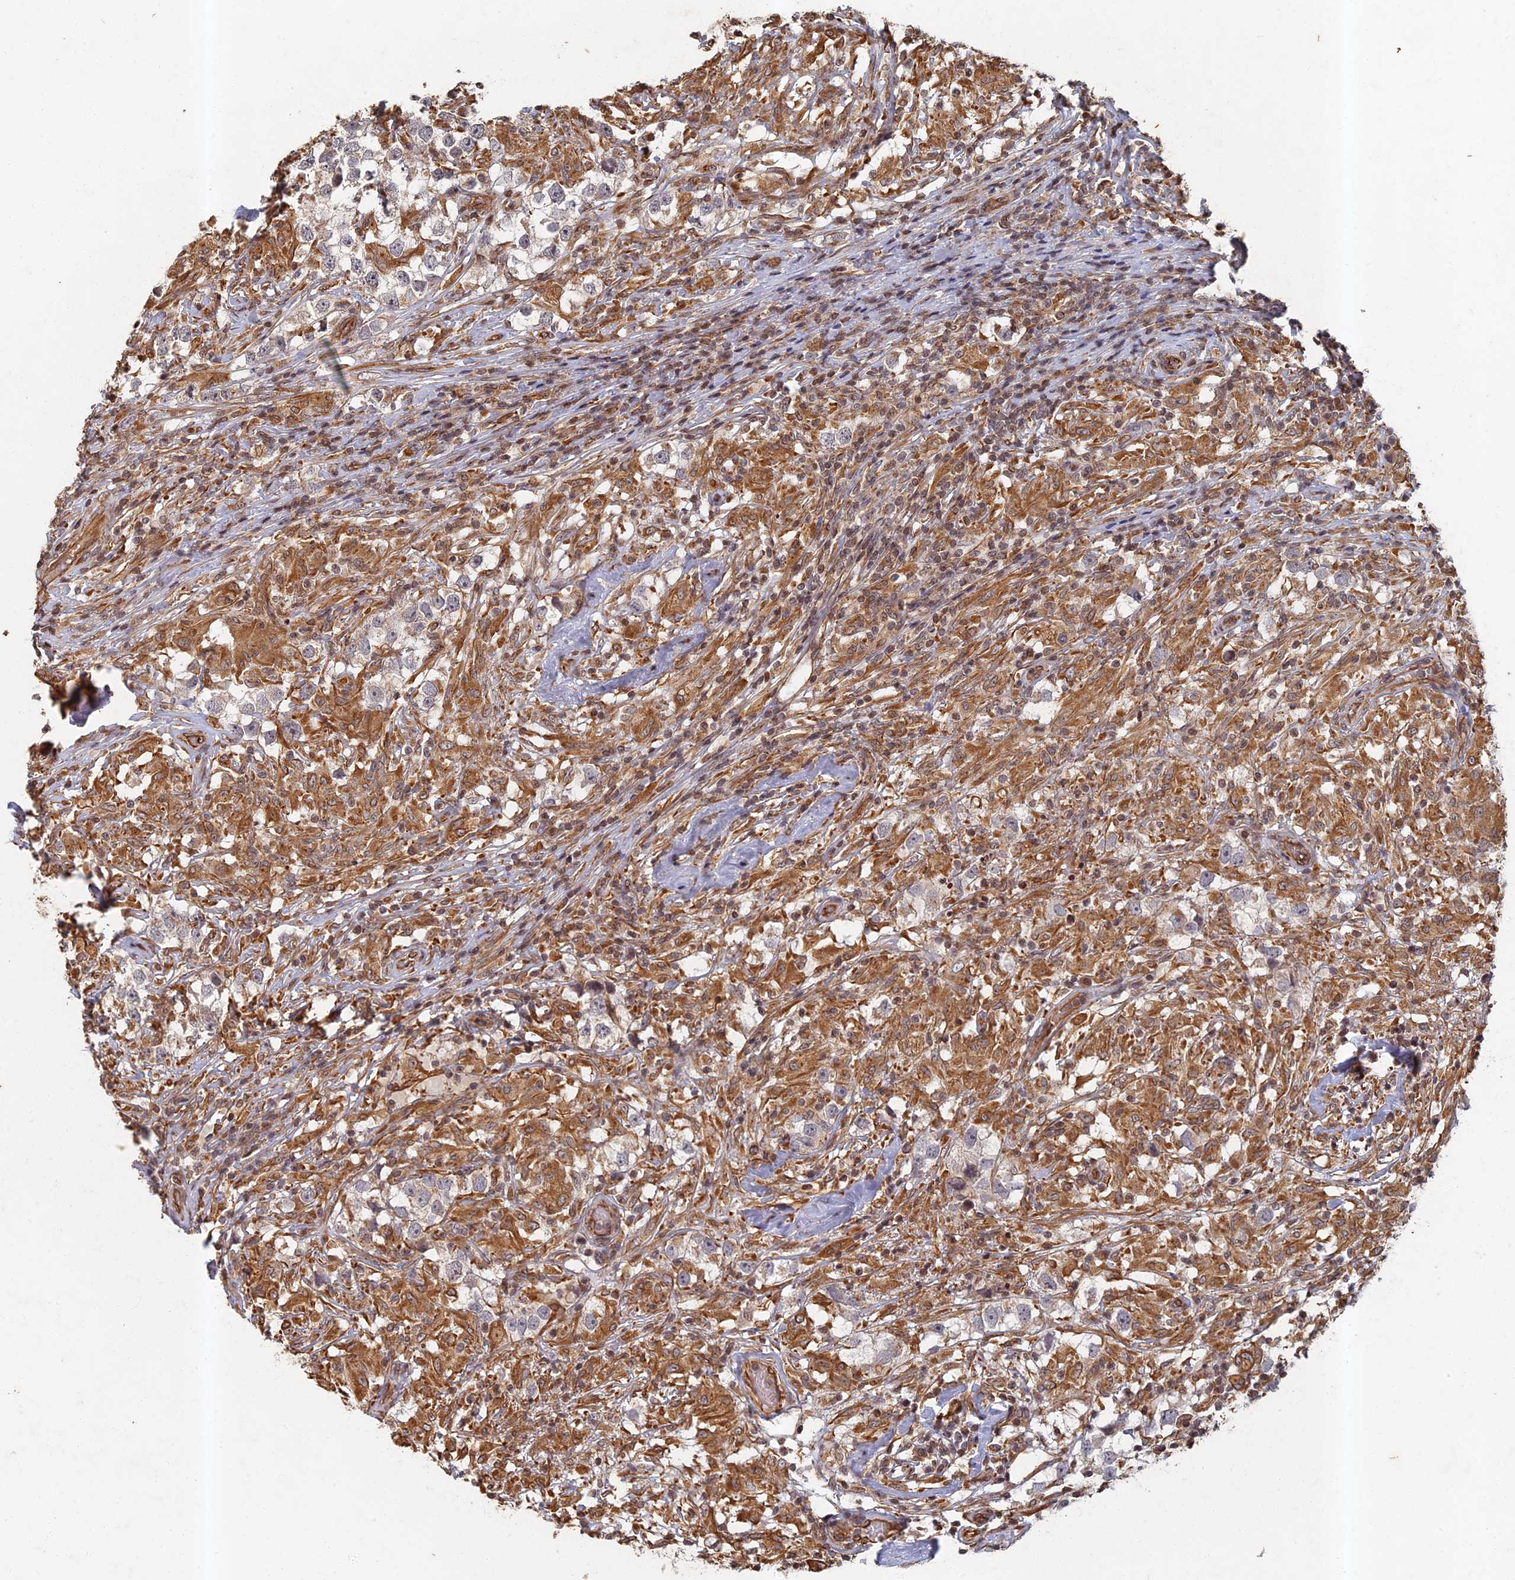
{"staining": {"intensity": "negative", "quantity": "none", "location": "none"}, "tissue": "testis cancer", "cell_type": "Tumor cells", "image_type": "cancer", "snomed": [{"axis": "morphology", "description": "Seminoma, NOS"}, {"axis": "topography", "description": "Testis"}], "caption": "This is an immunohistochemistry (IHC) photomicrograph of testis cancer. There is no positivity in tumor cells.", "gene": "ABCB10", "patient": {"sex": "male", "age": 46}}